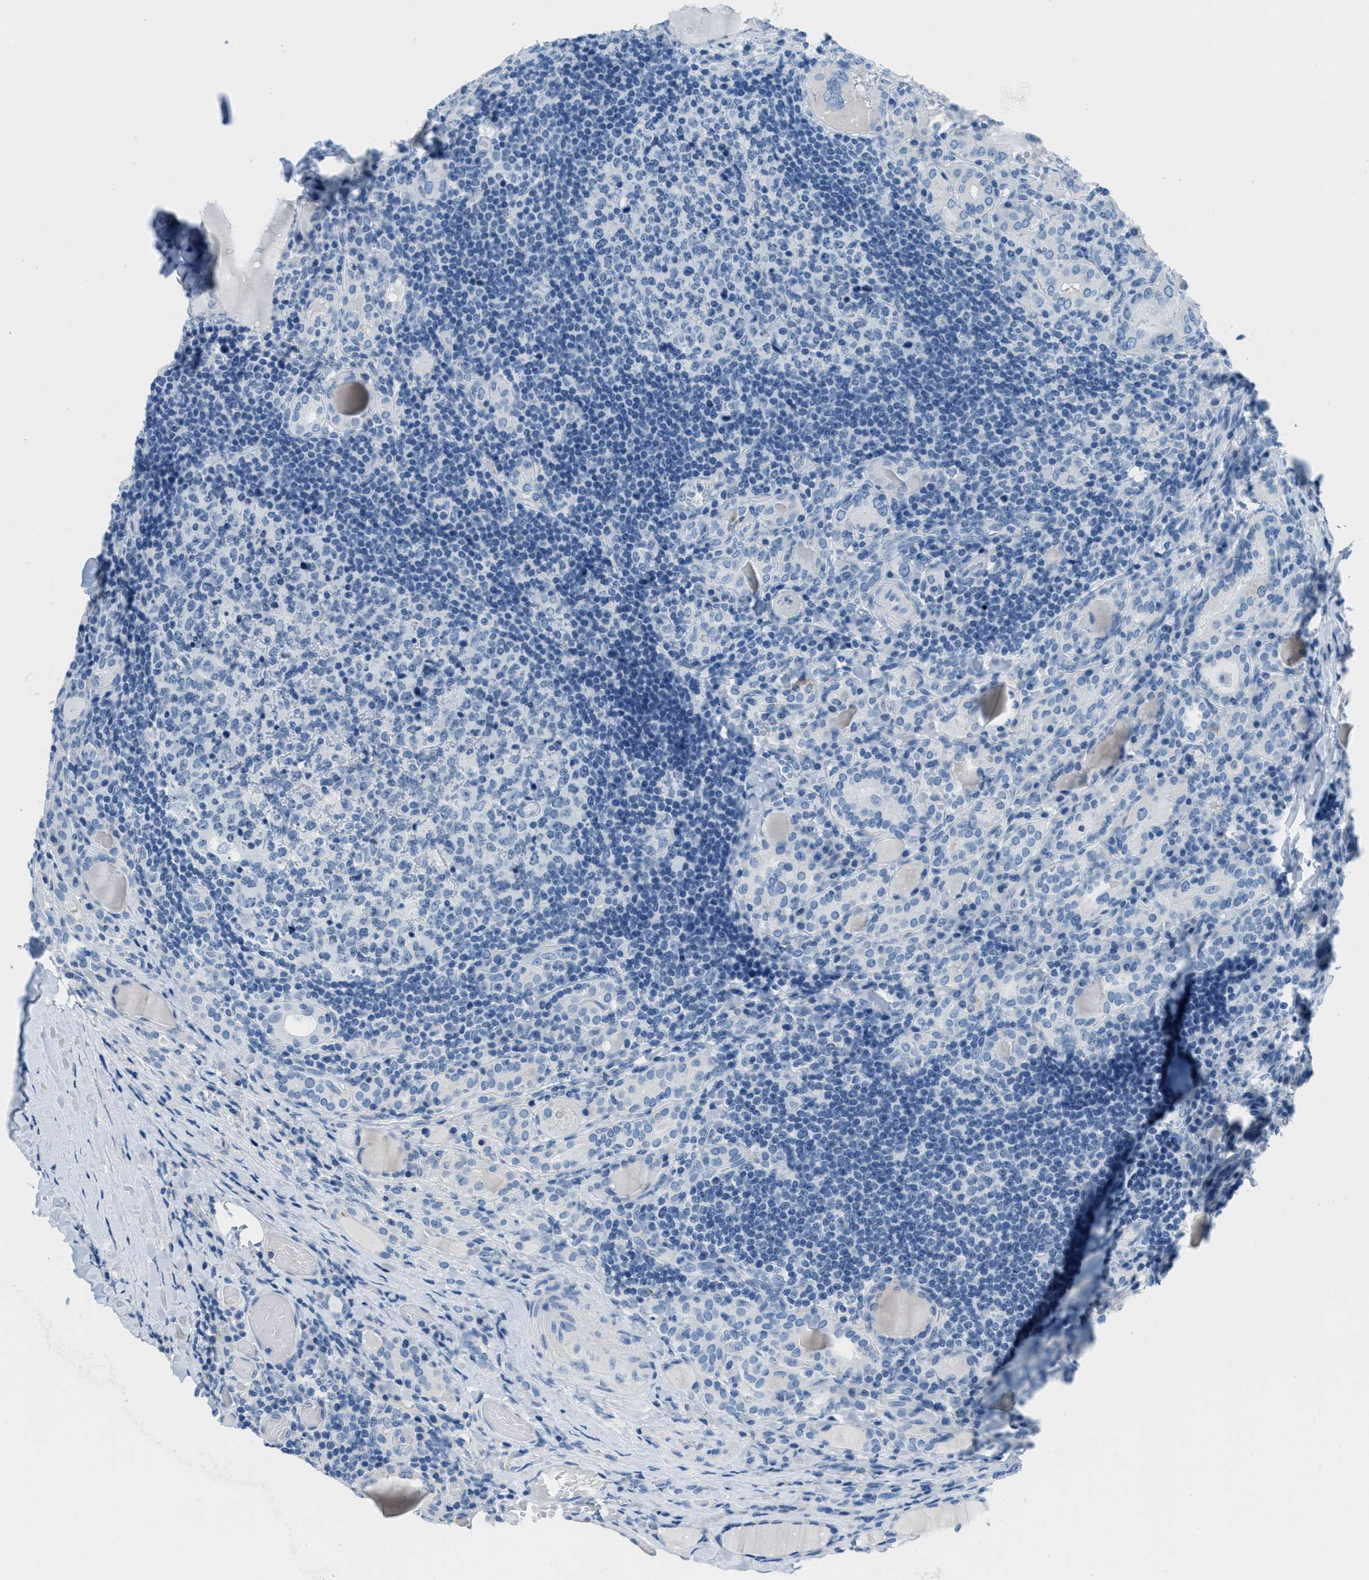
{"staining": {"intensity": "negative", "quantity": "none", "location": "none"}, "tissue": "thyroid cancer", "cell_type": "Tumor cells", "image_type": "cancer", "snomed": [{"axis": "morphology", "description": "Papillary adenocarcinoma, NOS"}, {"axis": "topography", "description": "Thyroid gland"}], "caption": "This is a micrograph of immunohistochemistry staining of thyroid cancer (papillary adenocarcinoma), which shows no expression in tumor cells.", "gene": "MGARP", "patient": {"sex": "female", "age": 42}}